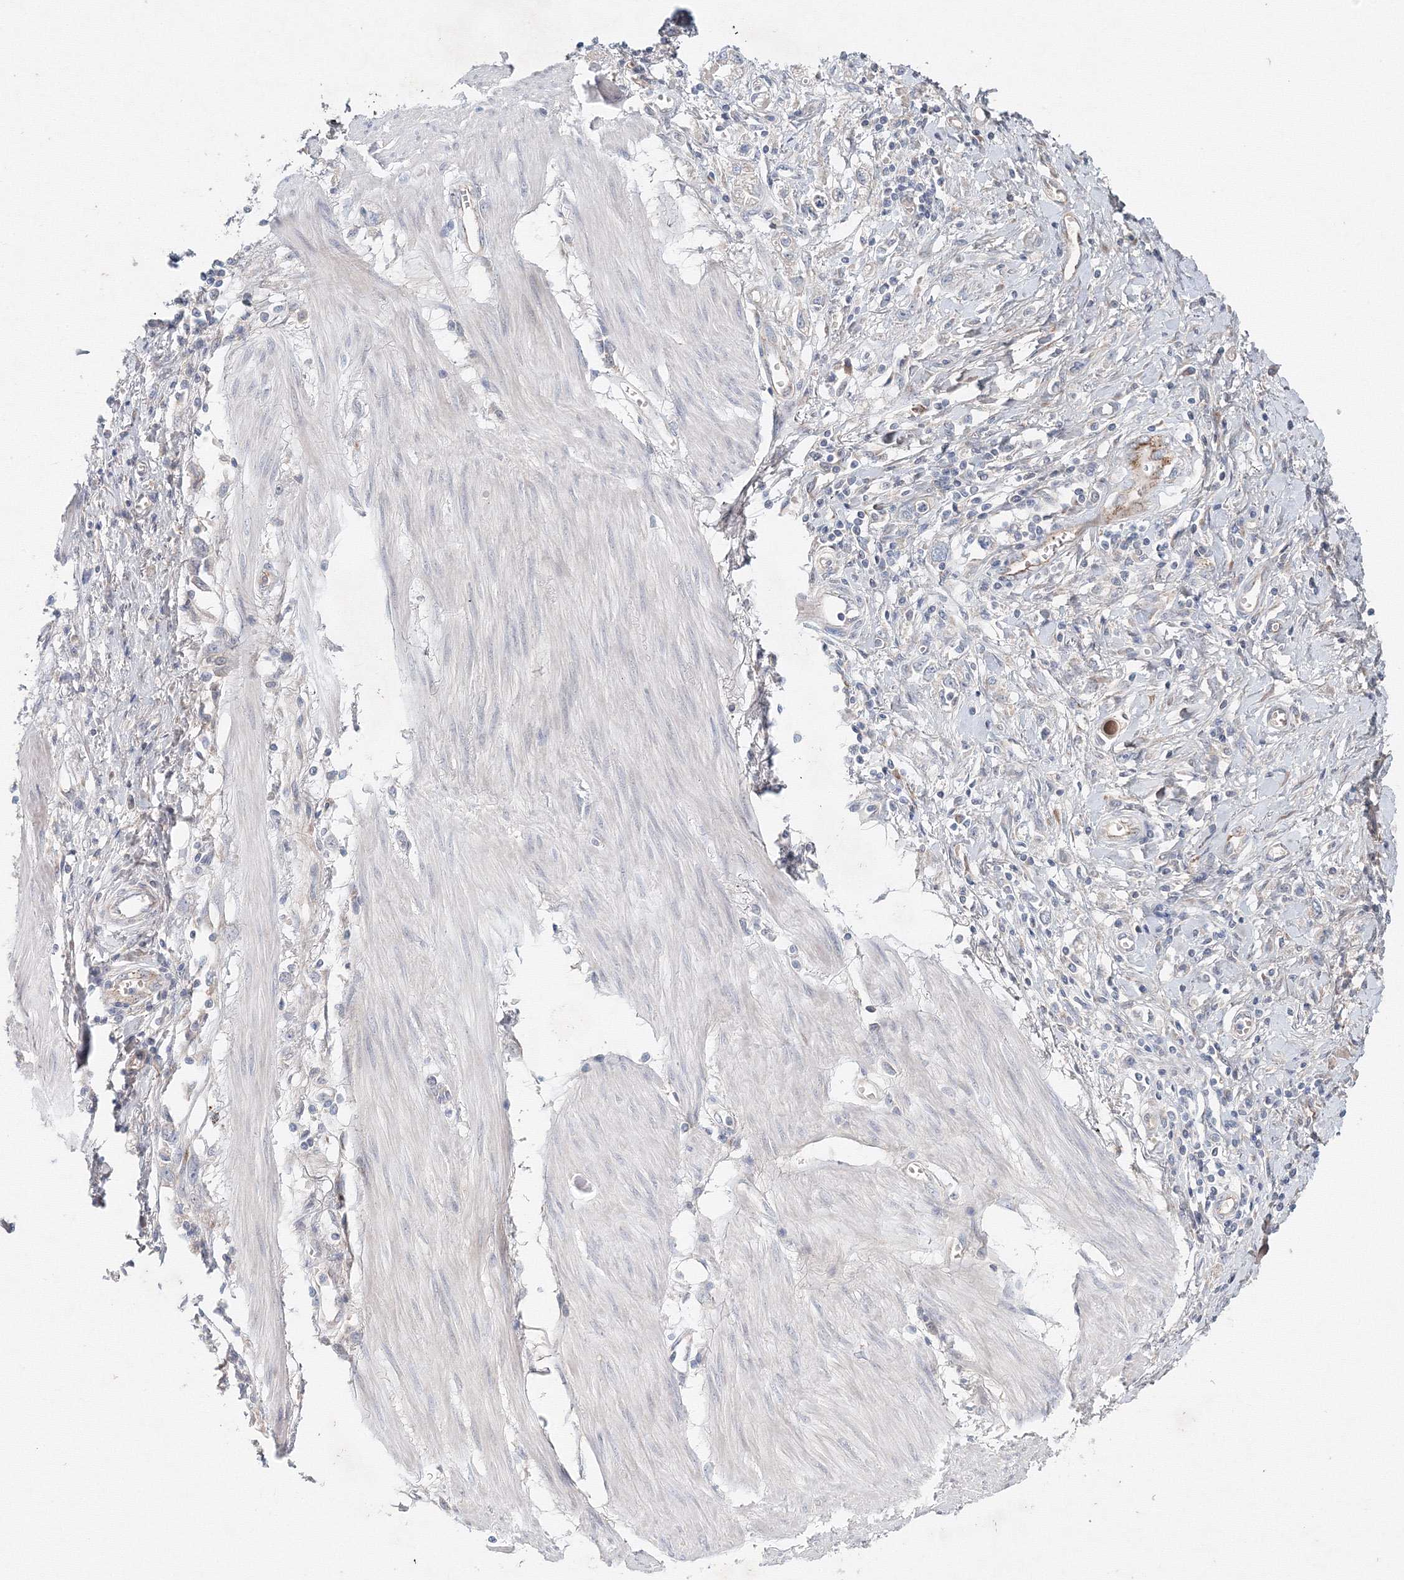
{"staining": {"intensity": "negative", "quantity": "none", "location": "none"}, "tissue": "stomach cancer", "cell_type": "Tumor cells", "image_type": "cancer", "snomed": [{"axis": "morphology", "description": "Adenocarcinoma, NOS"}, {"axis": "topography", "description": "Stomach"}], "caption": "Stomach cancer was stained to show a protein in brown. There is no significant positivity in tumor cells.", "gene": "WDR49", "patient": {"sex": "female", "age": 76}}